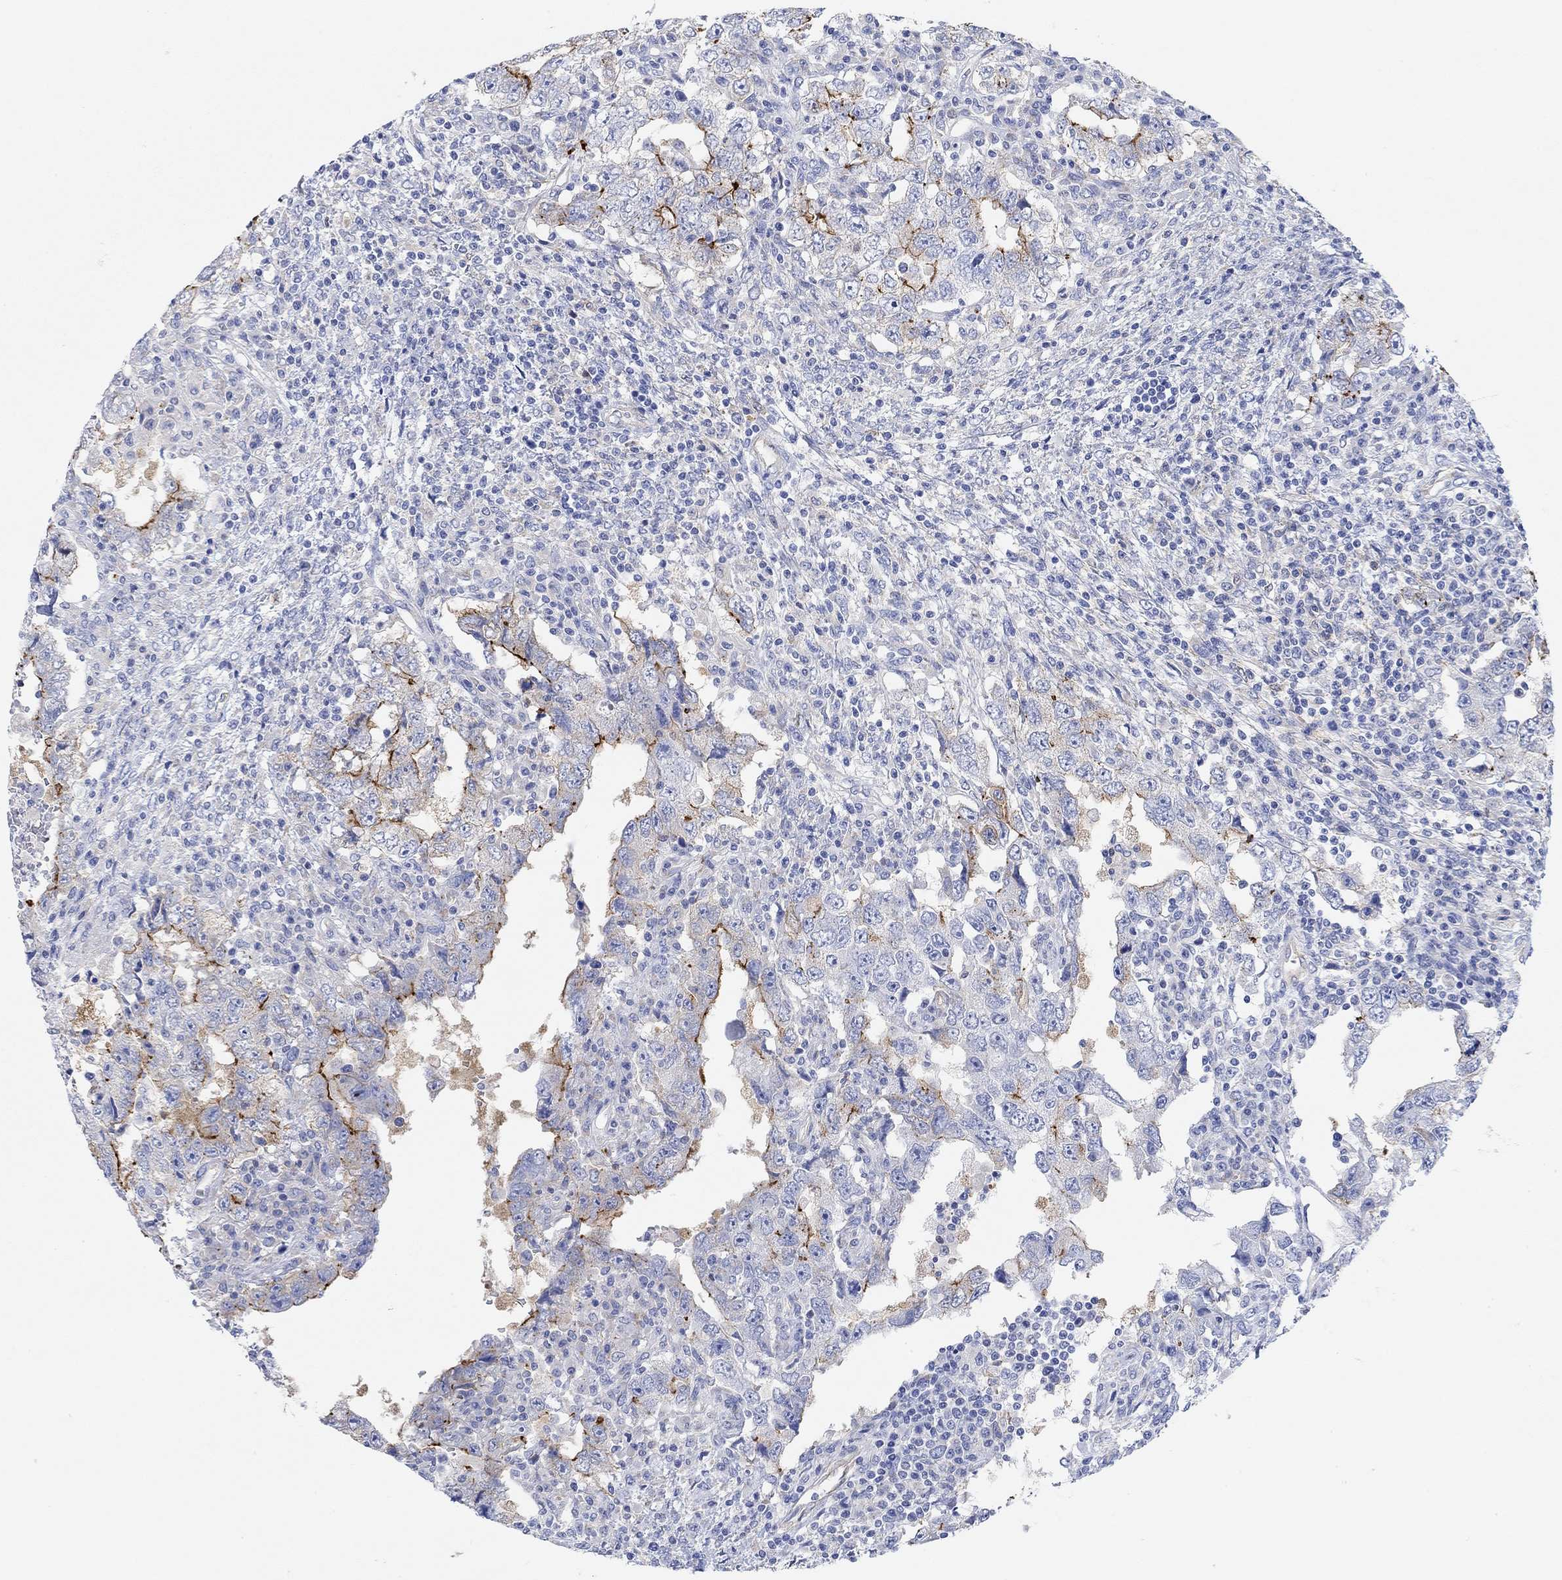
{"staining": {"intensity": "strong", "quantity": "<25%", "location": "cytoplasmic/membranous"}, "tissue": "testis cancer", "cell_type": "Tumor cells", "image_type": "cancer", "snomed": [{"axis": "morphology", "description": "Carcinoma, Embryonal, NOS"}, {"axis": "topography", "description": "Testis"}], "caption": "Immunohistochemical staining of testis cancer (embryonal carcinoma) shows medium levels of strong cytoplasmic/membranous positivity in approximately <25% of tumor cells.", "gene": "RGS1", "patient": {"sex": "male", "age": 26}}